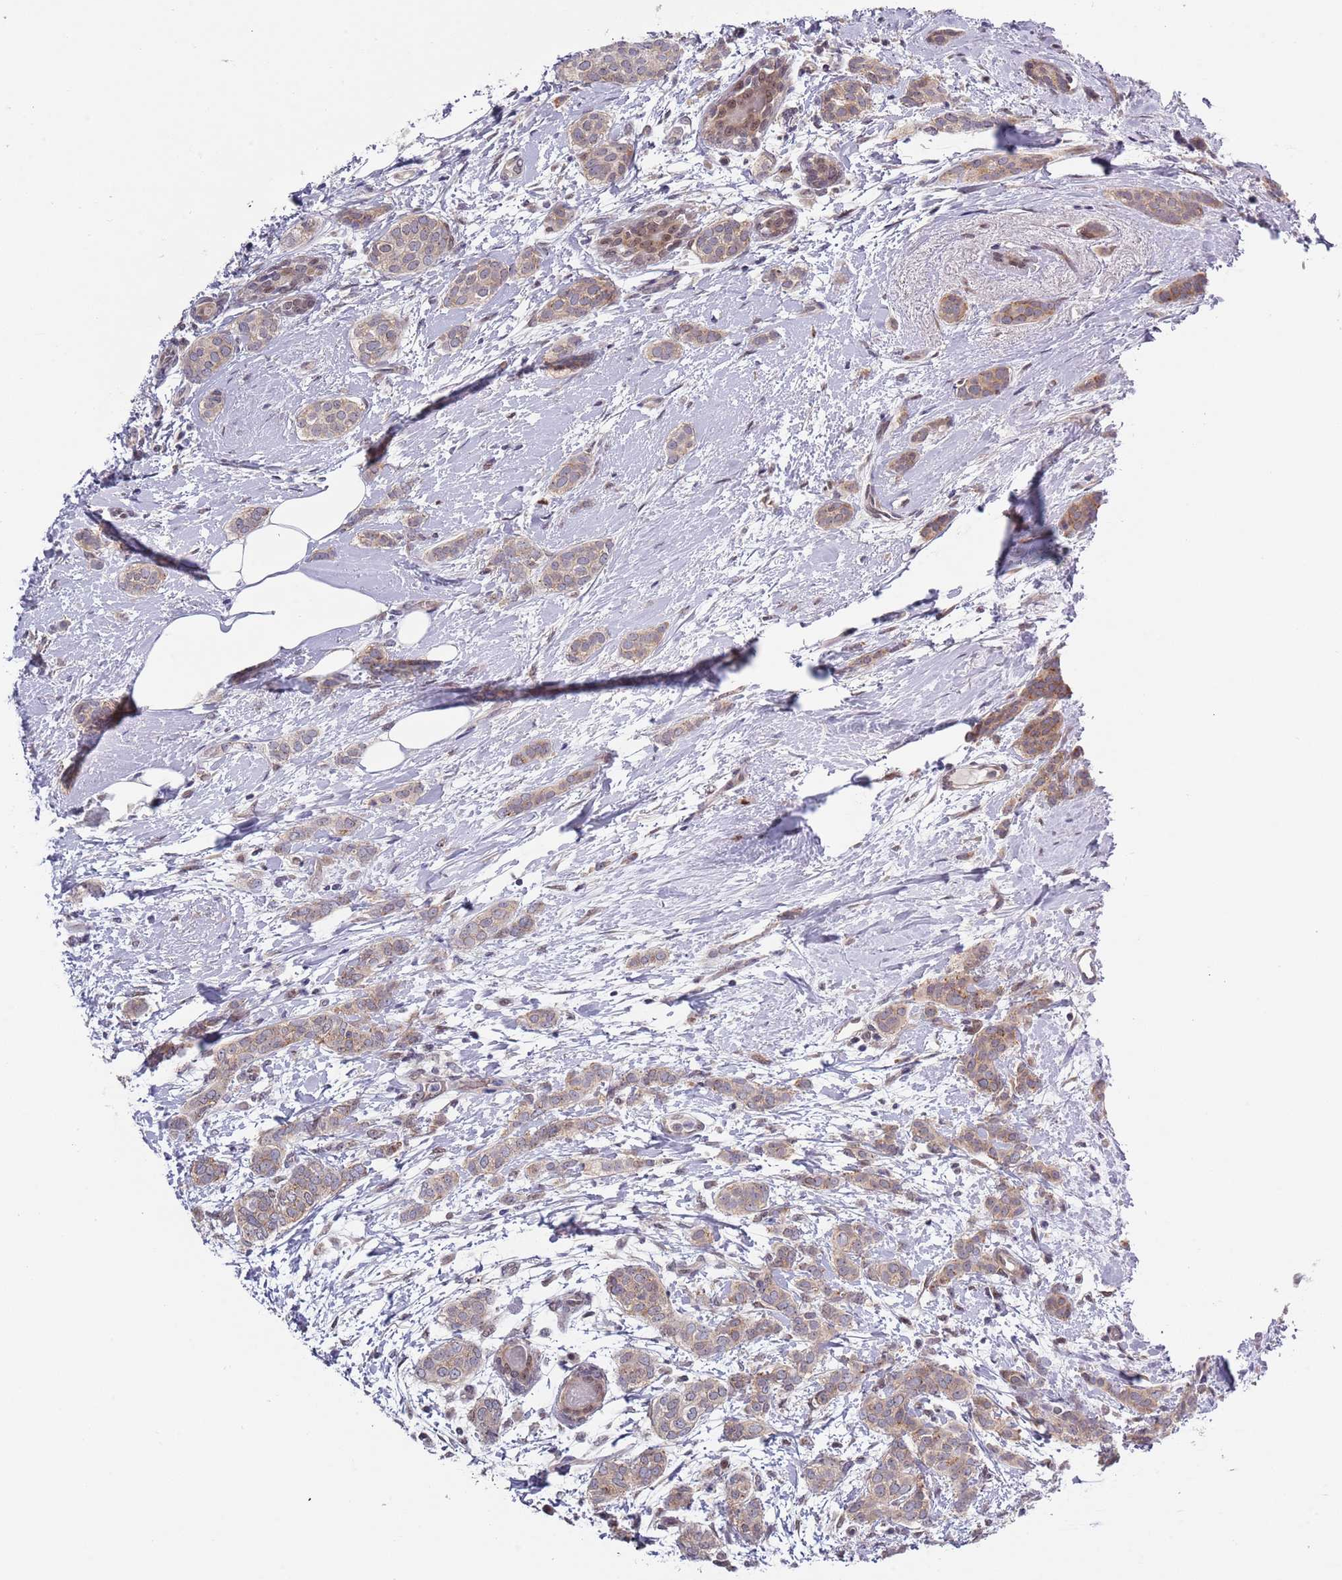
{"staining": {"intensity": "weak", "quantity": "25%-75%", "location": "cytoplasmic/membranous,nuclear"}, "tissue": "breast cancer", "cell_type": "Tumor cells", "image_type": "cancer", "snomed": [{"axis": "morphology", "description": "Duct carcinoma"}, {"axis": "topography", "description": "Breast"}], "caption": "Breast infiltrating ductal carcinoma stained for a protein (brown) shows weak cytoplasmic/membranous and nuclear positive positivity in about 25%-75% of tumor cells.", "gene": "SLC25A32", "patient": {"sex": "female", "age": 72}}